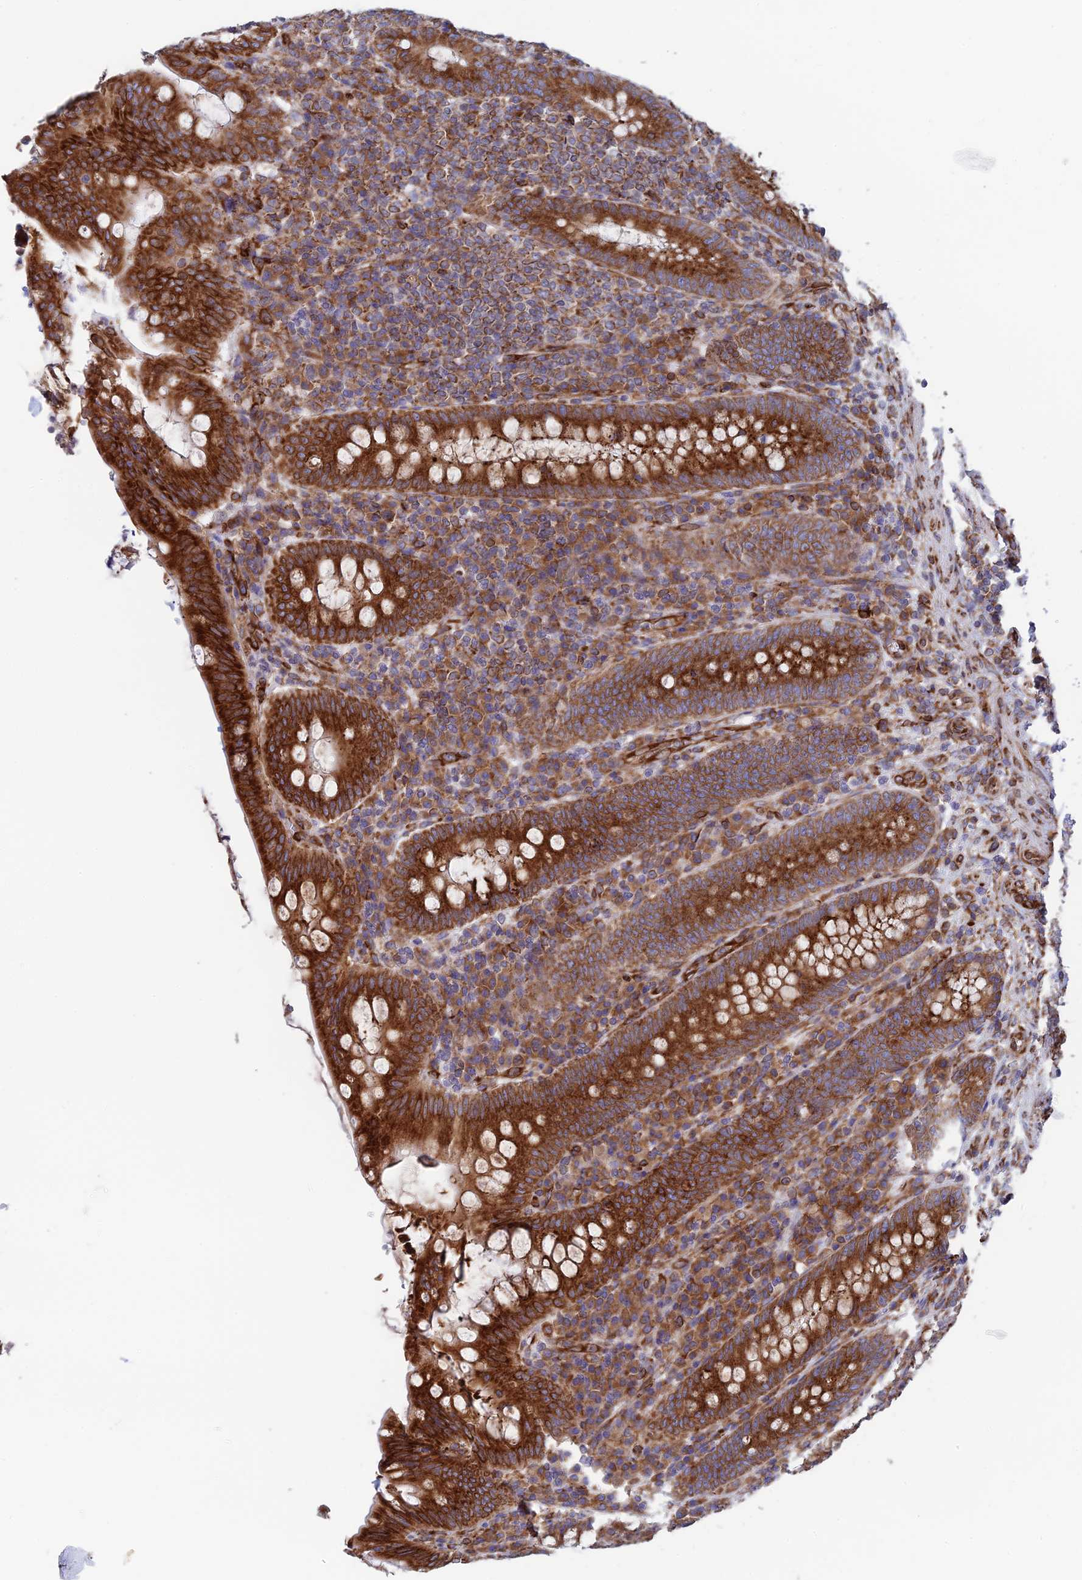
{"staining": {"intensity": "strong", "quantity": ">75%", "location": "cytoplasmic/membranous"}, "tissue": "appendix", "cell_type": "Glandular cells", "image_type": "normal", "snomed": [{"axis": "morphology", "description": "Normal tissue, NOS"}, {"axis": "topography", "description": "Appendix"}], "caption": "Brown immunohistochemical staining in unremarkable appendix reveals strong cytoplasmic/membranous positivity in approximately >75% of glandular cells.", "gene": "CCDC69", "patient": {"sex": "male", "age": 78}}